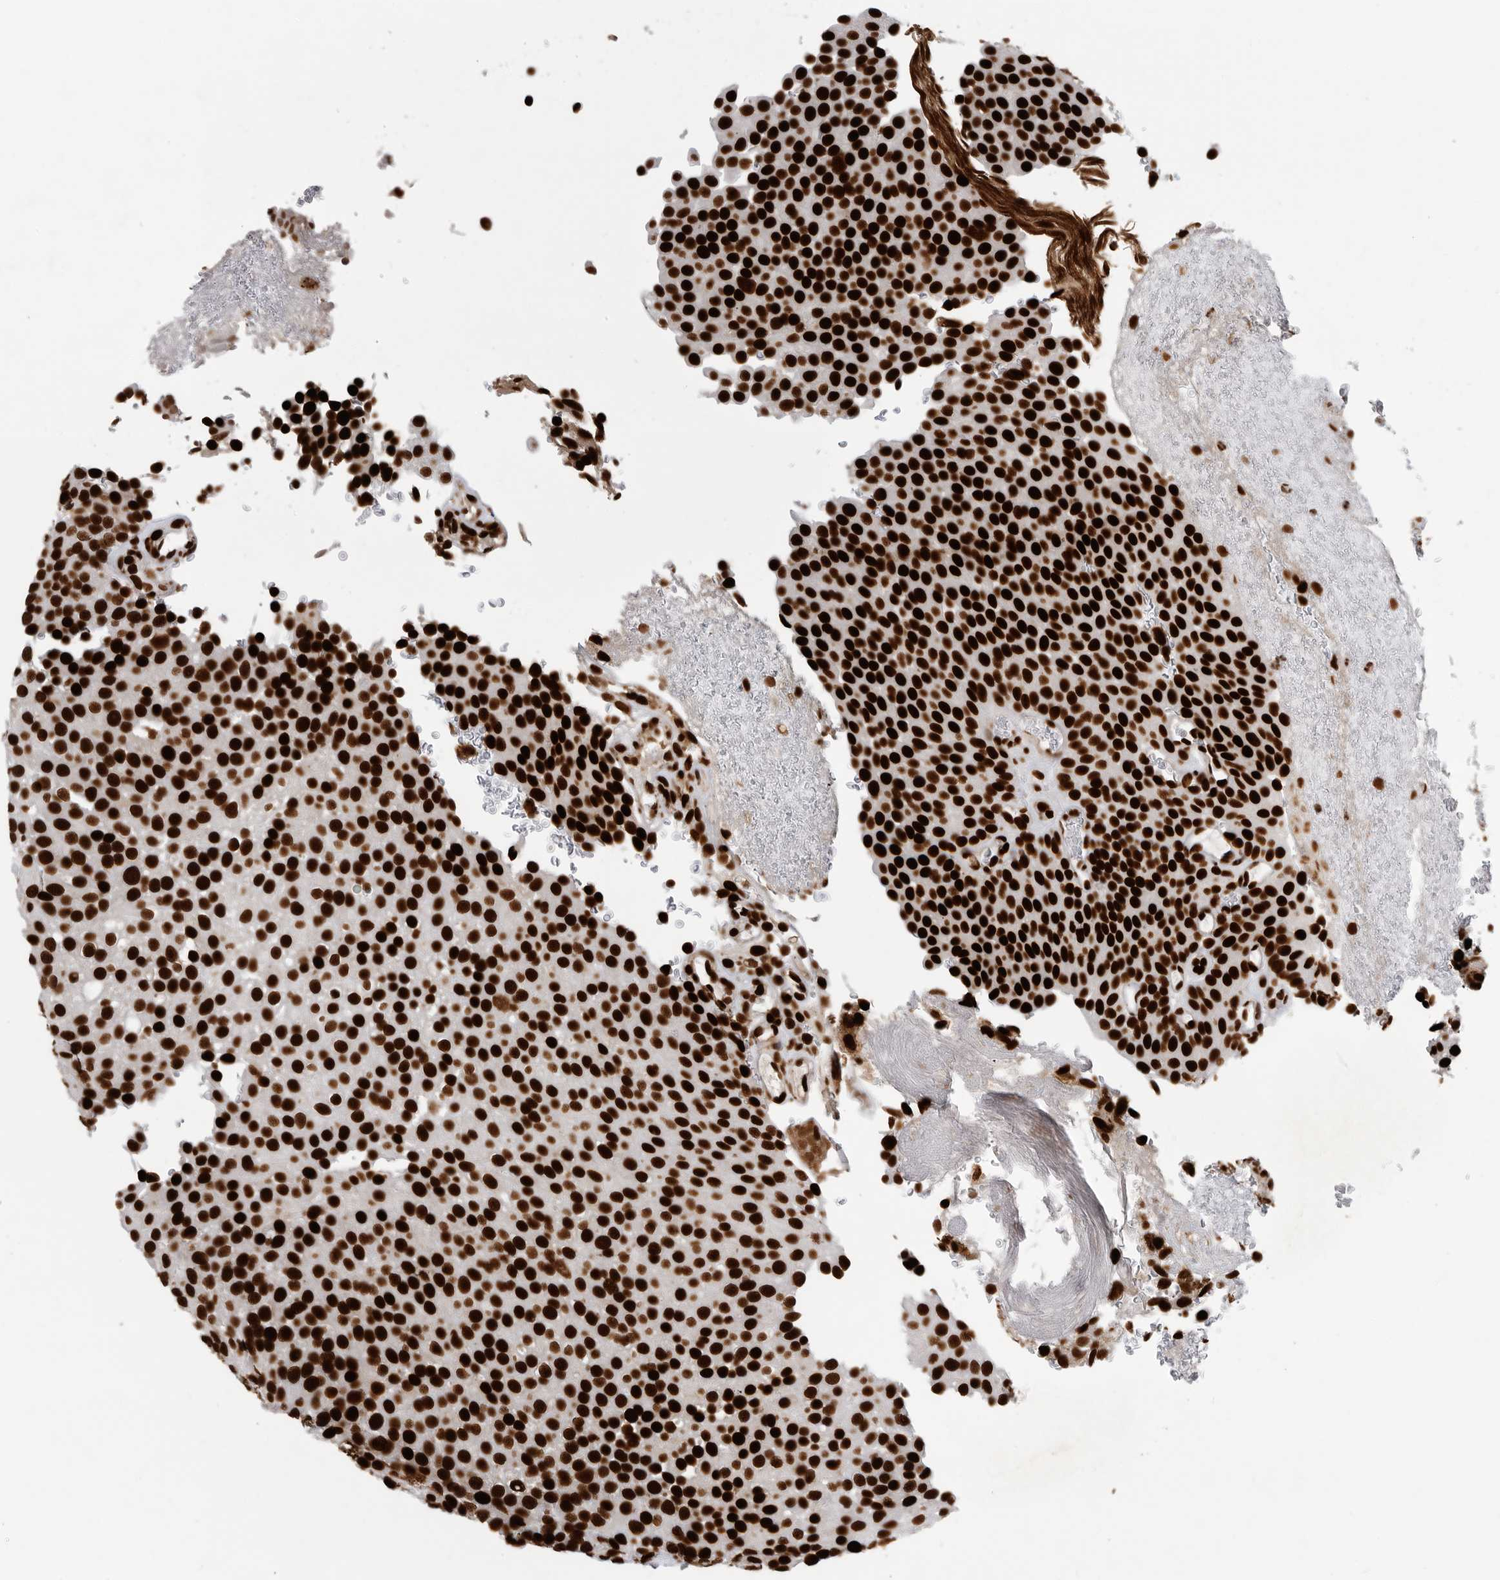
{"staining": {"intensity": "strong", "quantity": ">75%", "location": "nuclear"}, "tissue": "urothelial cancer", "cell_type": "Tumor cells", "image_type": "cancer", "snomed": [{"axis": "morphology", "description": "Urothelial carcinoma, Low grade"}, {"axis": "topography", "description": "Urinary bladder"}], "caption": "DAB (3,3'-diaminobenzidine) immunohistochemical staining of human urothelial carcinoma (low-grade) exhibits strong nuclear protein staining in approximately >75% of tumor cells. Using DAB (3,3'-diaminobenzidine) (brown) and hematoxylin (blue) stains, captured at high magnification using brightfield microscopy.", "gene": "BCLAF1", "patient": {"sex": "male", "age": 78}}